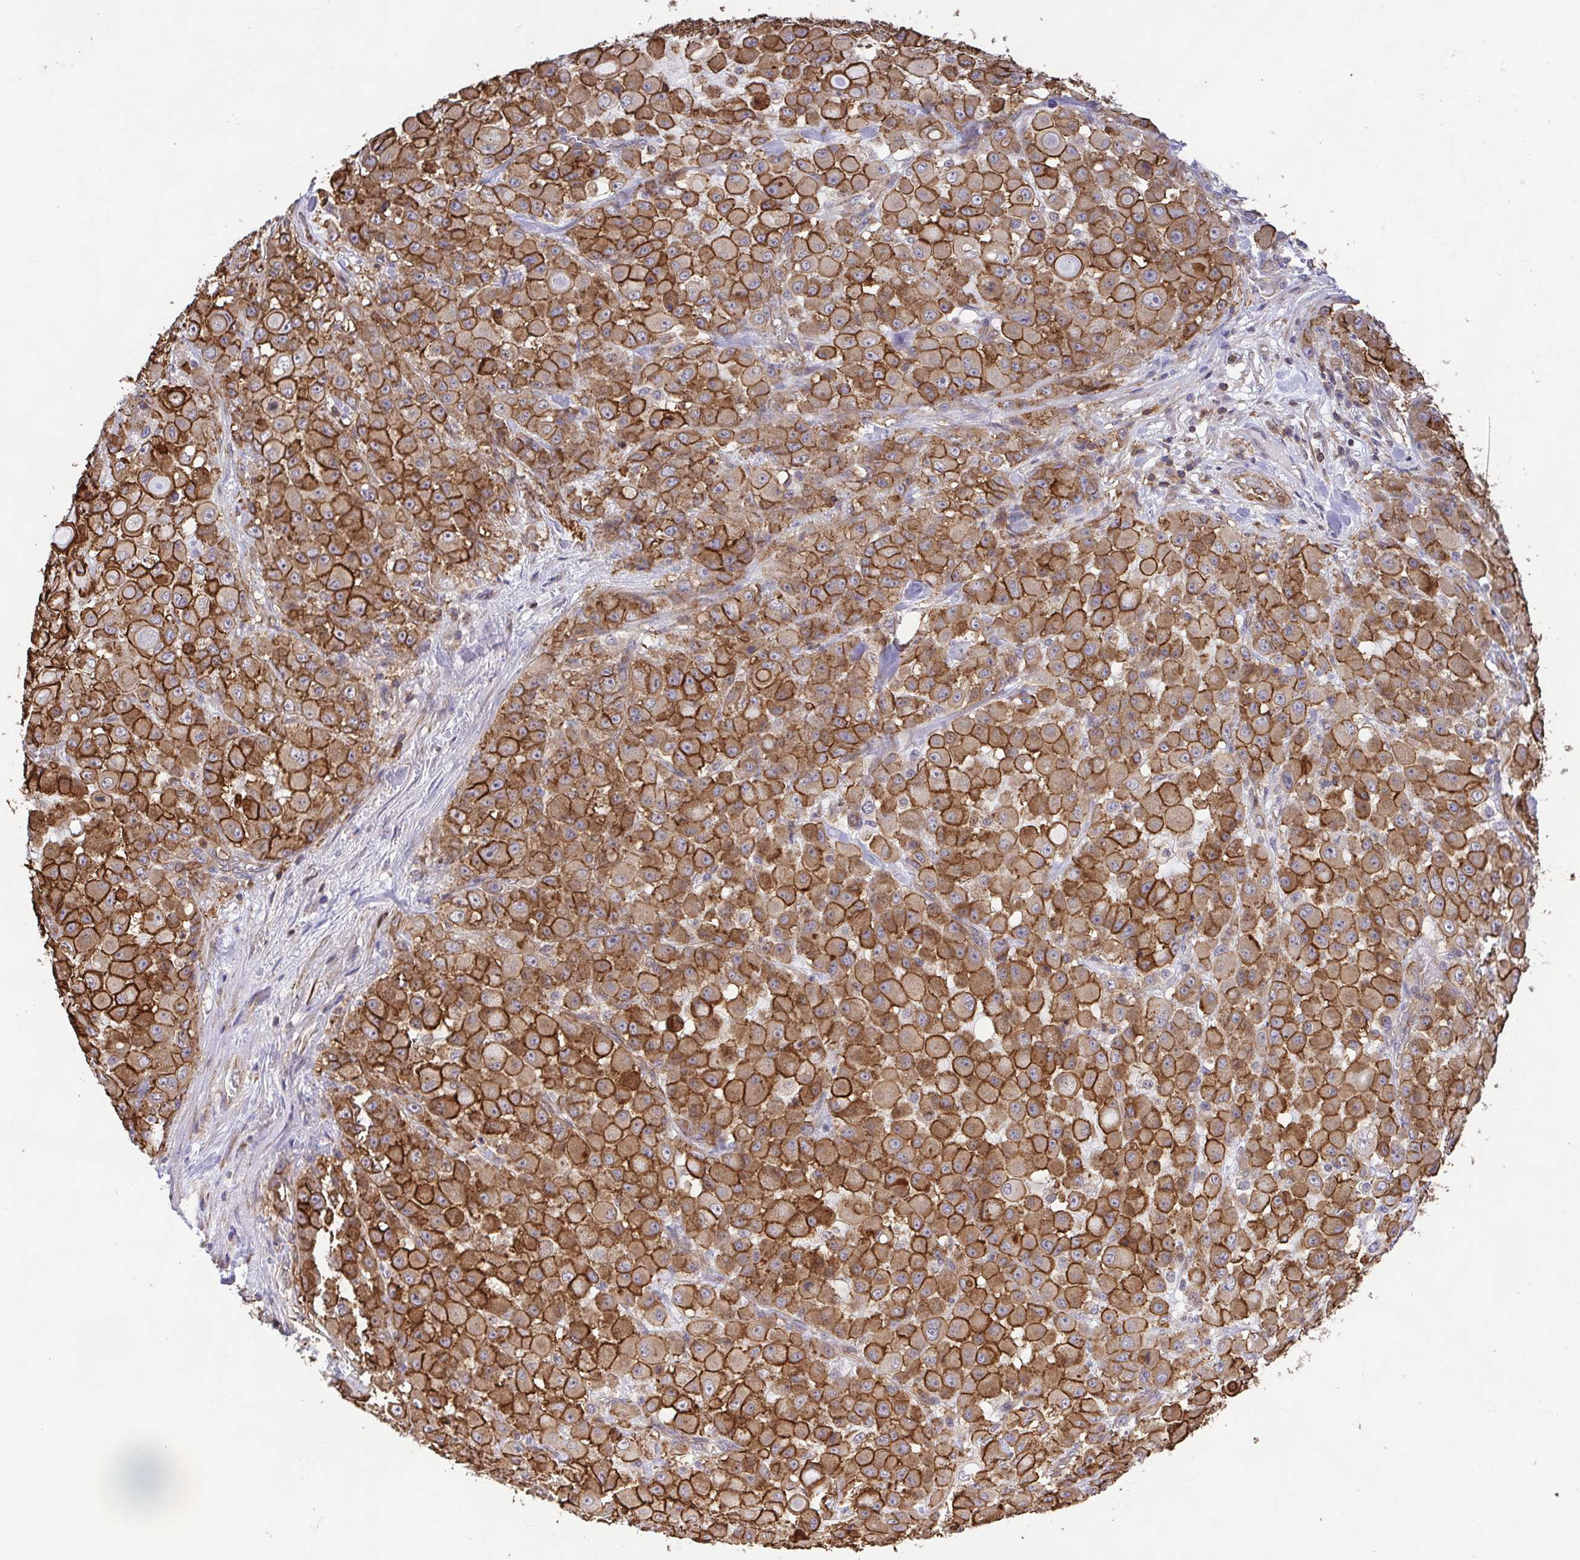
{"staining": {"intensity": "strong", "quantity": ">75%", "location": "cytoplasmic/membranous"}, "tissue": "stomach cancer", "cell_type": "Tumor cells", "image_type": "cancer", "snomed": [{"axis": "morphology", "description": "Adenocarcinoma, NOS"}, {"axis": "topography", "description": "Stomach"}], "caption": "Immunohistochemical staining of adenocarcinoma (stomach) exhibits high levels of strong cytoplasmic/membranous positivity in about >75% of tumor cells. The staining is performed using DAB (3,3'-diaminobenzidine) brown chromogen to label protein expression. The nuclei are counter-stained blue using hematoxylin.", "gene": "IDE", "patient": {"sex": "female", "age": 76}}